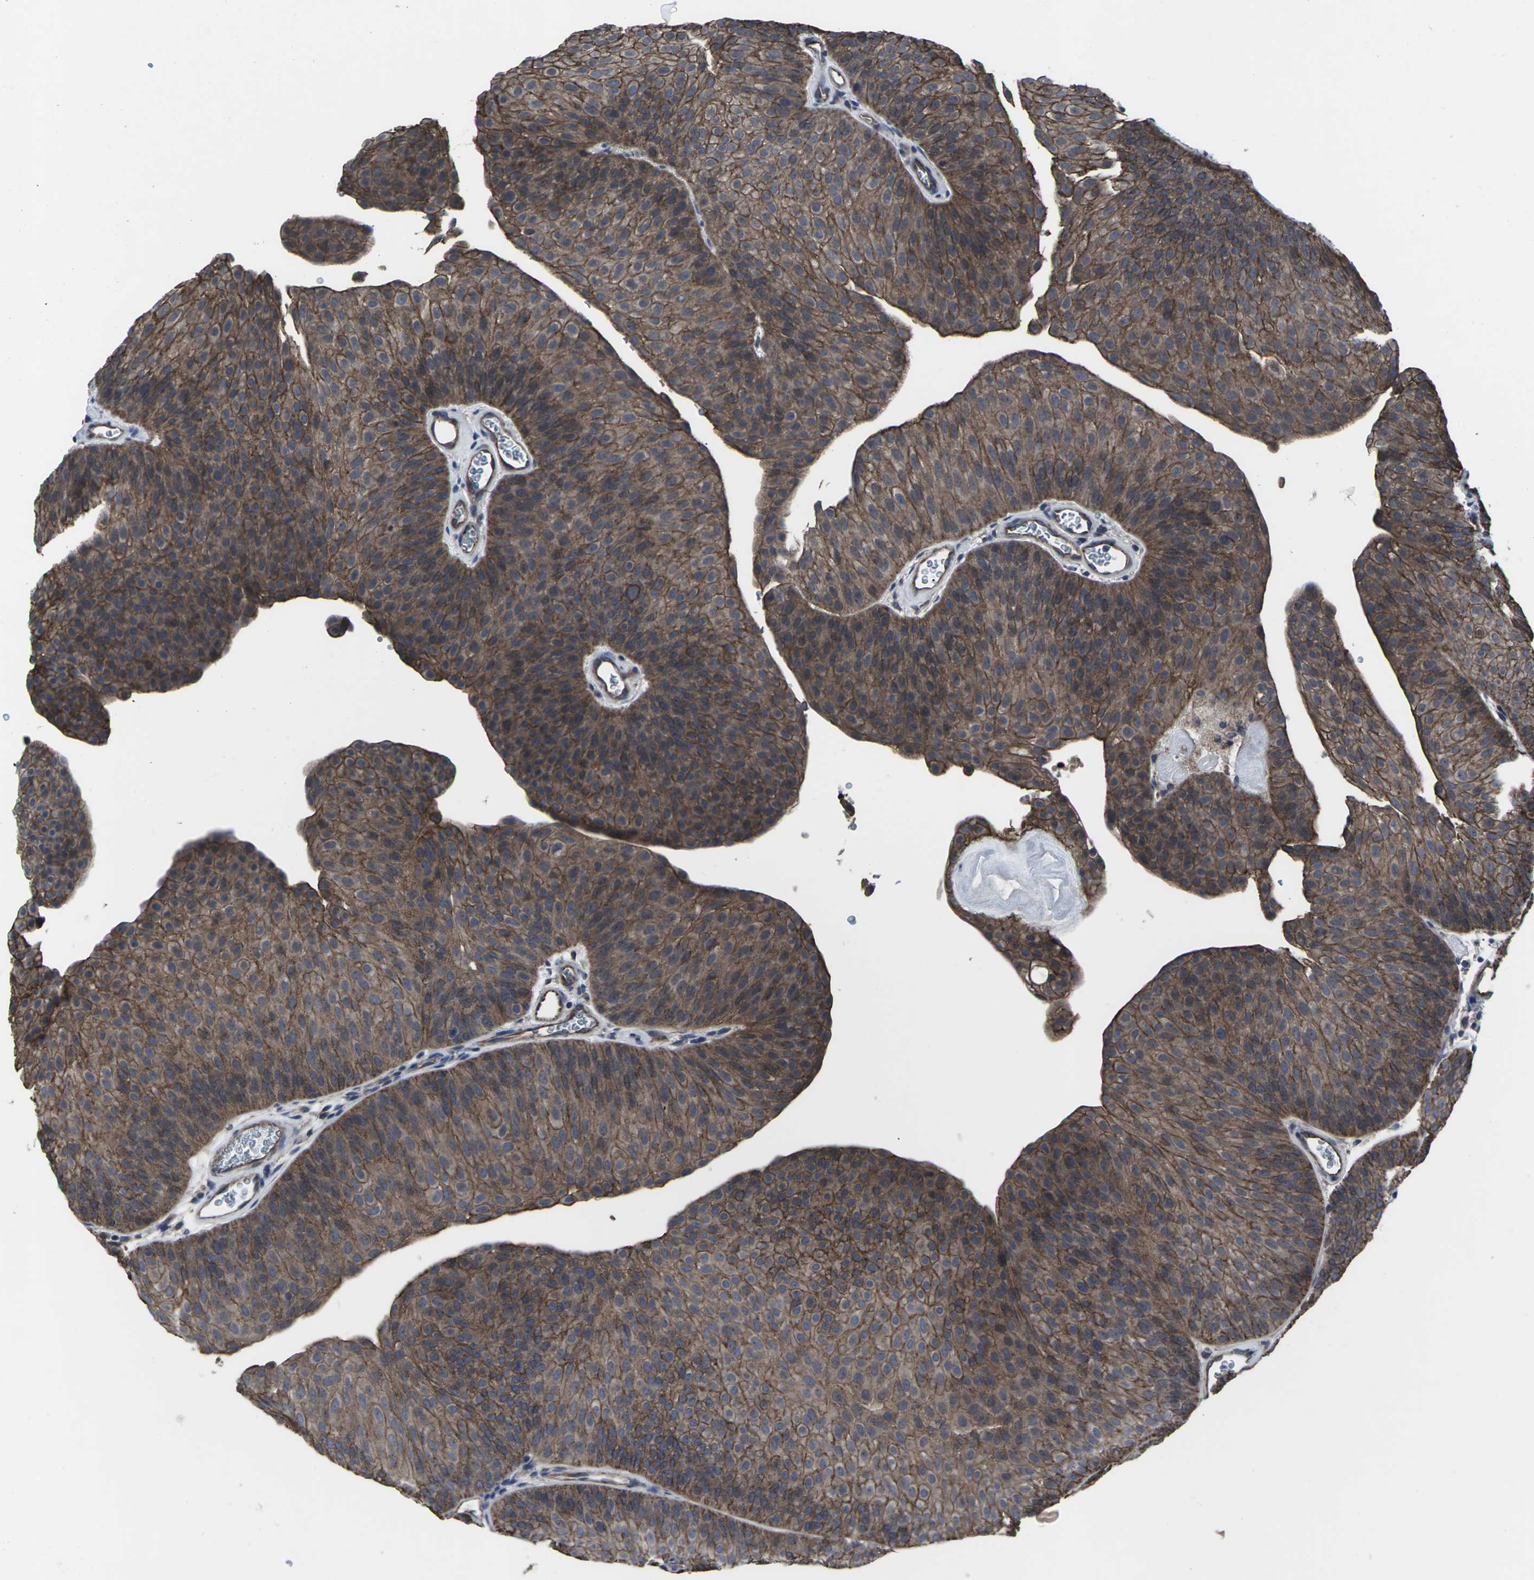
{"staining": {"intensity": "strong", "quantity": ">75%", "location": "cytoplasmic/membranous"}, "tissue": "urothelial cancer", "cell_type": "Tumor cells", "image_type": "cancer", "snomed": [{"axis": "morphology", "description": "Urothelial carcinoma, Low grade"}, {"axis": "topography", "description": "Urinary bladder"}], "caption": "Brown immunohistochemical staining in human urothelial carcinoma (low-grade) demonstrates strong cytoplasmic/membranous expression in approximately >75% of tumor cells.", "gene": "MAPKAPK2", "patient": {"sex": "female", "age": 60}}